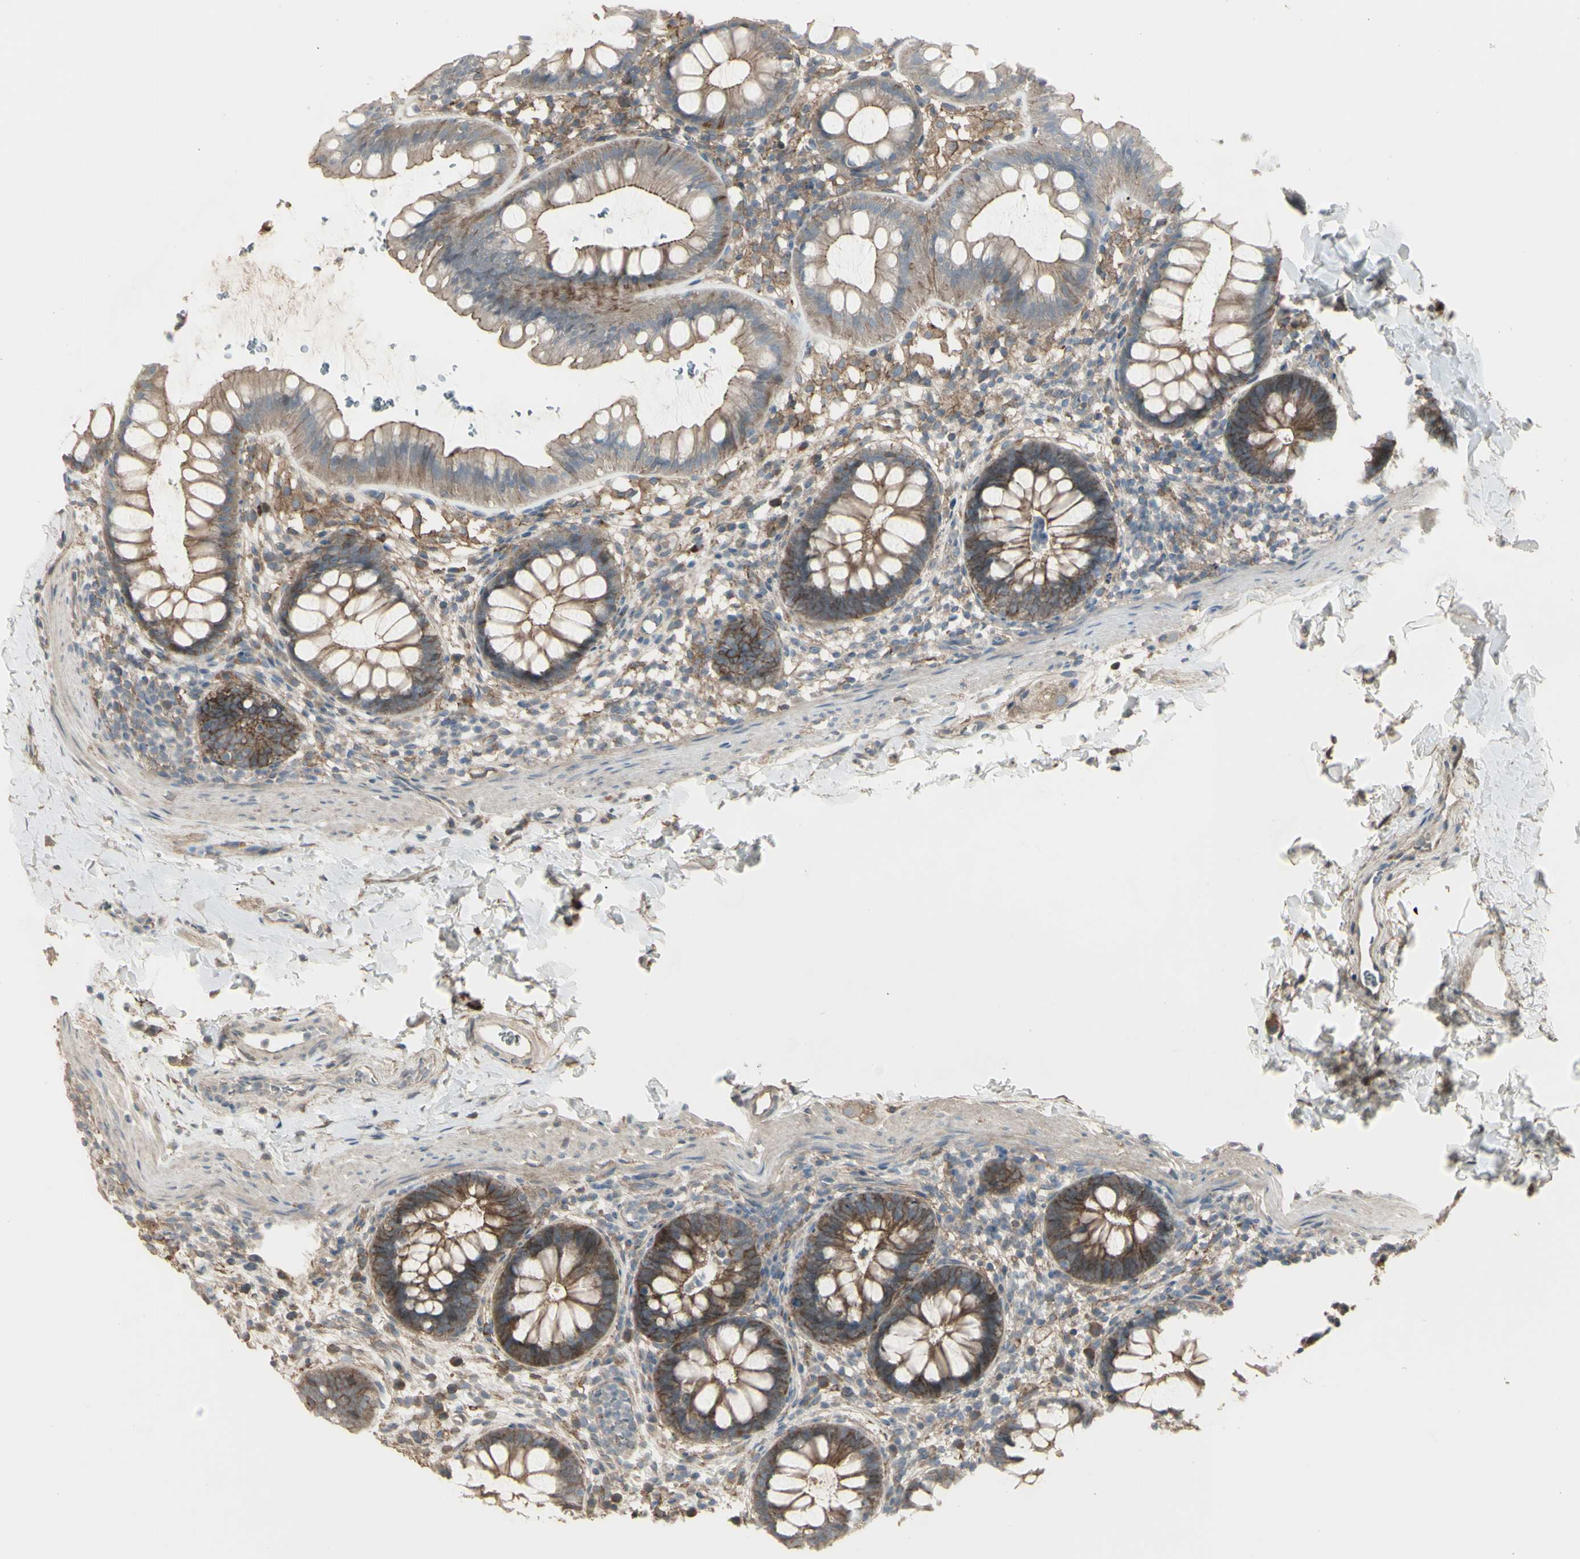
{"staining": {"intensity": "moderate", "quantity": ">75%", "location": "cytoplasmic/membranous"}, "tissue": "rectum", "cell_type": "Glandular cells", "image_type": "normal", "snomed": [{"axis": "morphology", "description": "Normal tissue, NOS"}, {"axis": "topography", "description": "Rectum"}], "caption": "IHC staining of unremarkable rectum, which demonstrates medium levels of moderate cytoplasmic/membranous positivity in approximately >75% of glandular cells indicating moderate cytoplasmic/membranous protein staining. The staining was performed using DAB (3,3'-diaminobenzidine) (brown) for protein detection and nuclei were counterstained in hematoxylin (blue).", "gene": "CD276", "patient": {"sex": "female", "age": 24}}